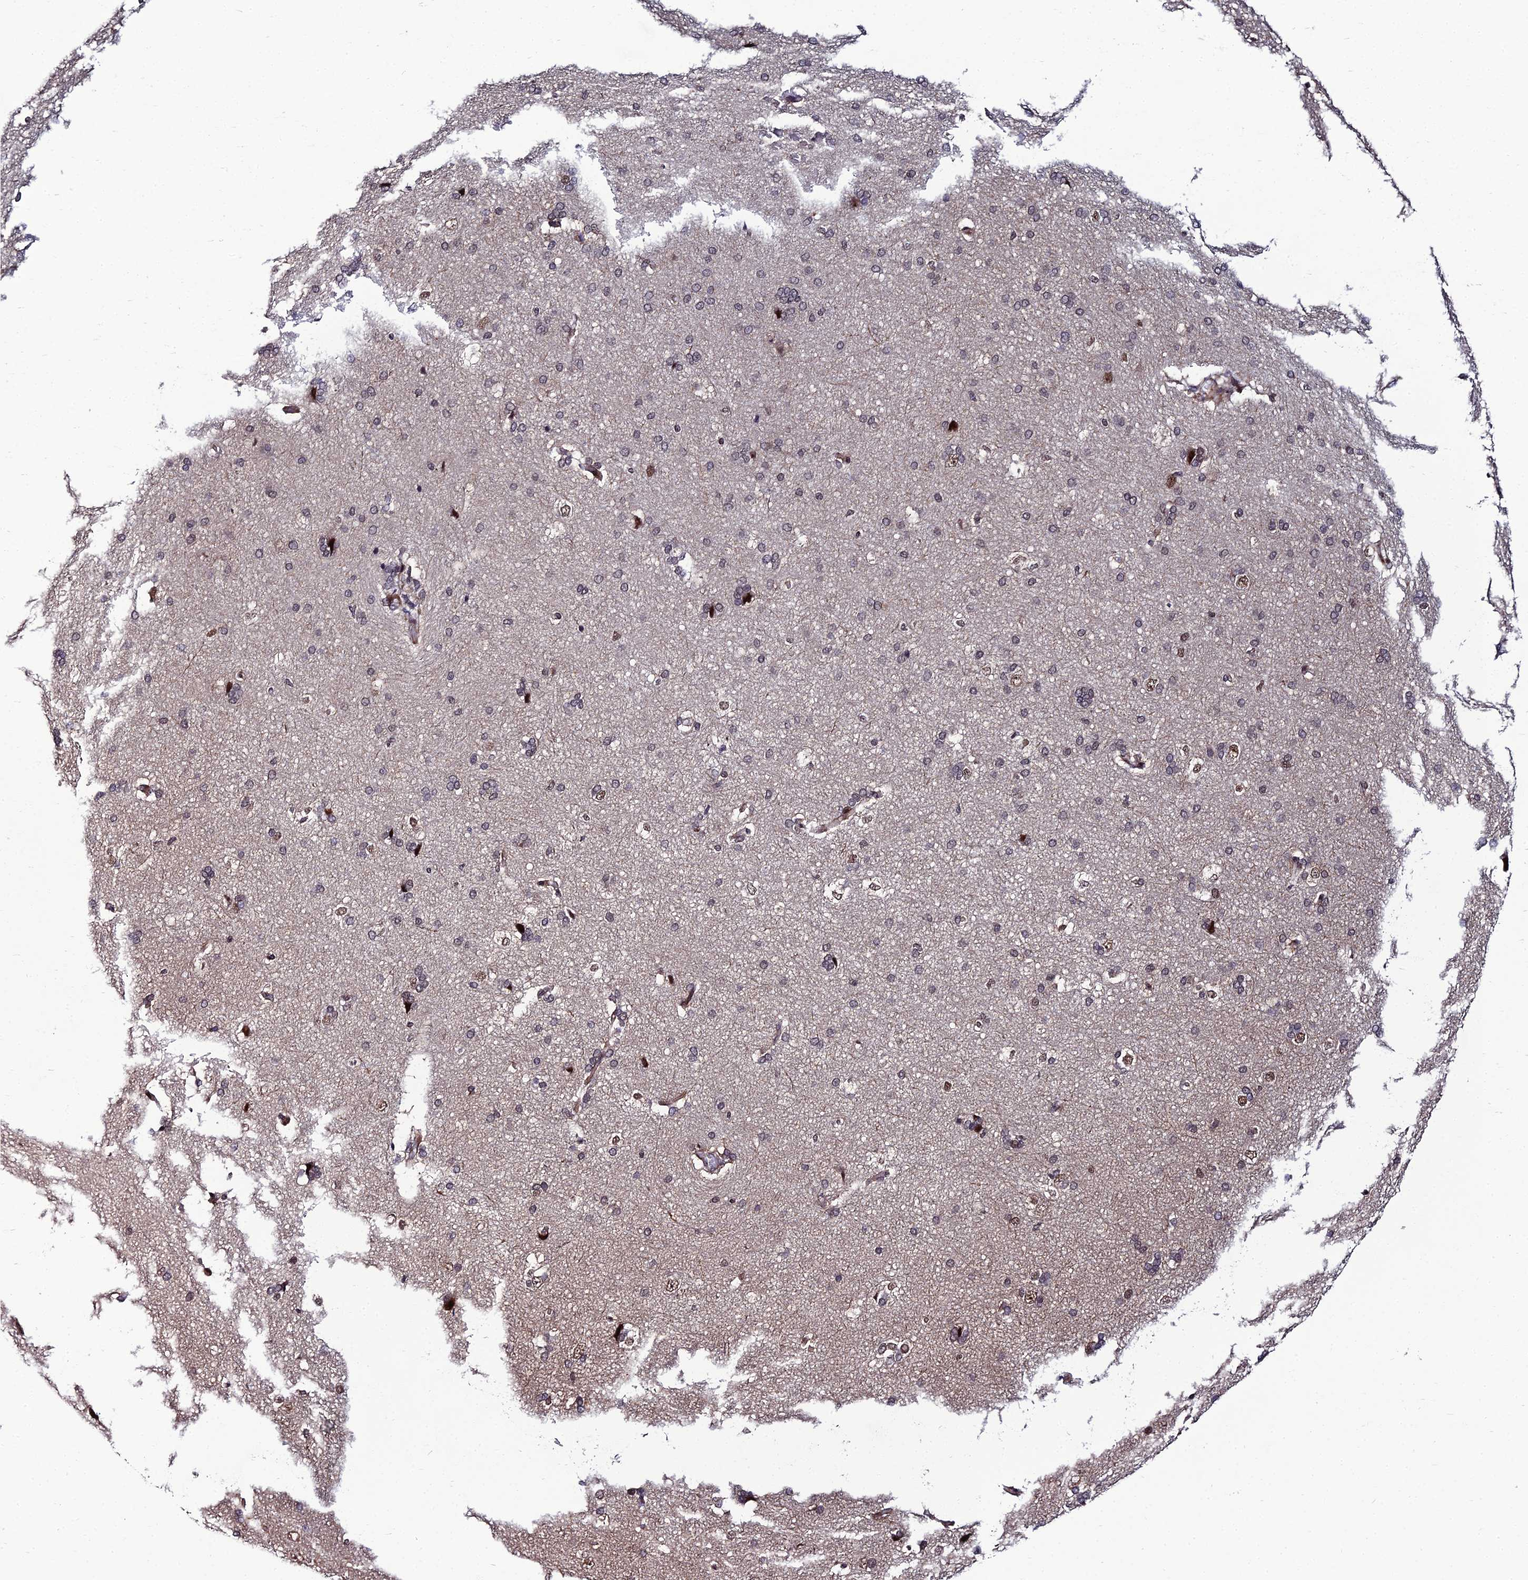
{"staining": {"intensity": "moderate", "quantity": "25%-75%", "location": "cytoplasmic/membranous"}, "tissue": "cerebral cortex", "cell_type": "Endothelial cells", "image_type": "normal", "snomed": [{"axis": "morphology", "description": "Normal tissue, NOS"}, {"axis": "topography", "description": "Cerebral cortex"}], "caption": "Protein expression analysis of unremarkable human cerebral cortex reveals moderate cytoplasmic/membranous staining in approximately 25%-75% of endothelial cells. The staining was performed using DAB, with brown indicating positive protein expression. Nuclei are stained blue with hematoxylin.", "gene": "ZNF668", "patient": {"sex": "male", "age": 62}}